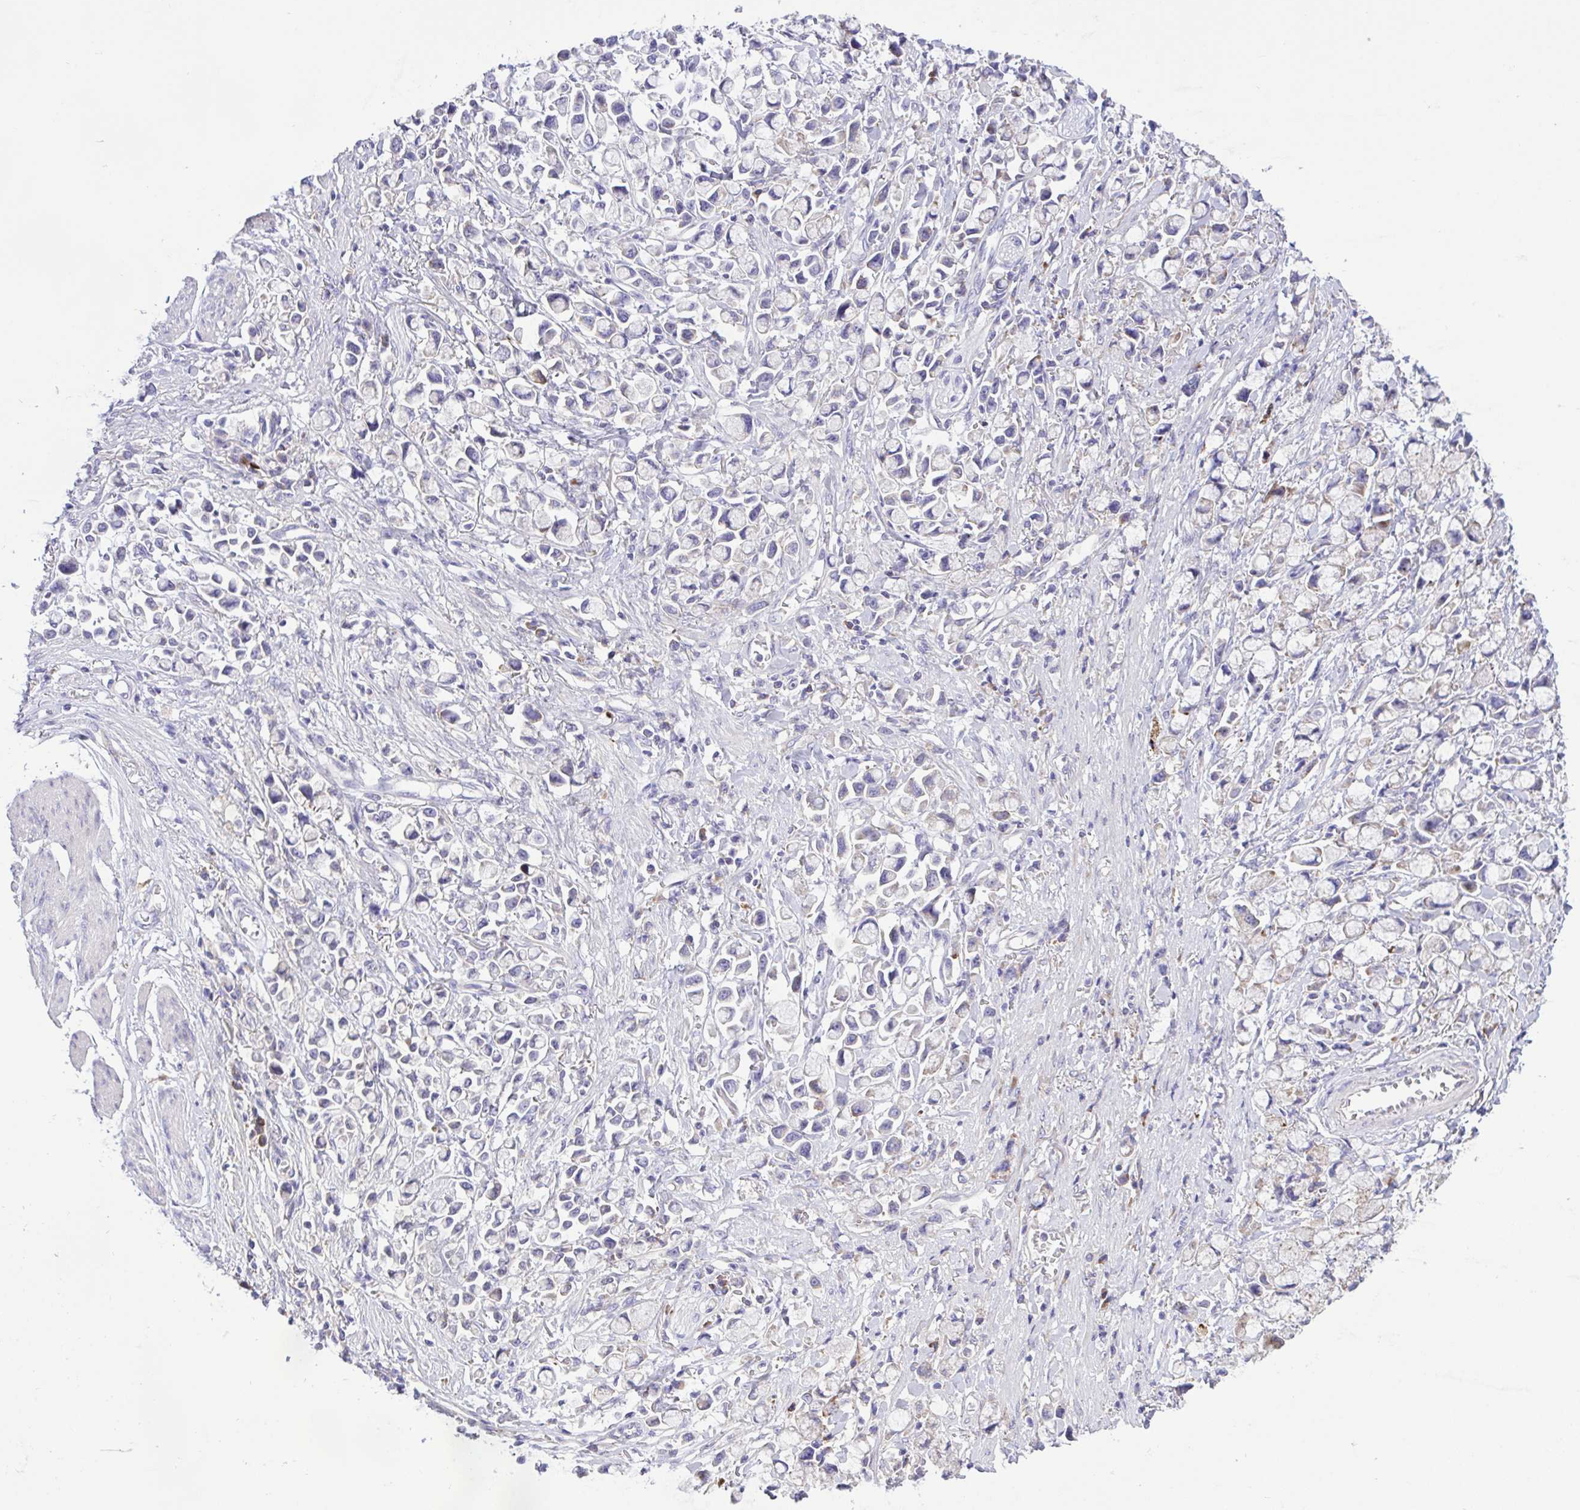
{"staining": {"intensity": "negative", "quantity": "none", "location": "none"}, "tissue": "stomach cancer", "cell_type": "Tumor cells", "image_type": "cancer", "snomed": [{"axis": "morphology", "description": "Adenocarcinoma, NOS"}, {"axis": "topography", "description": "Stomach"}], "caption": "Stomach adenocarcinoma was stained to show a protein in brown. There is no significant staining in tumor cells.", "gene": "DSC3", "patient": {"sex": "female", "age": 81}}